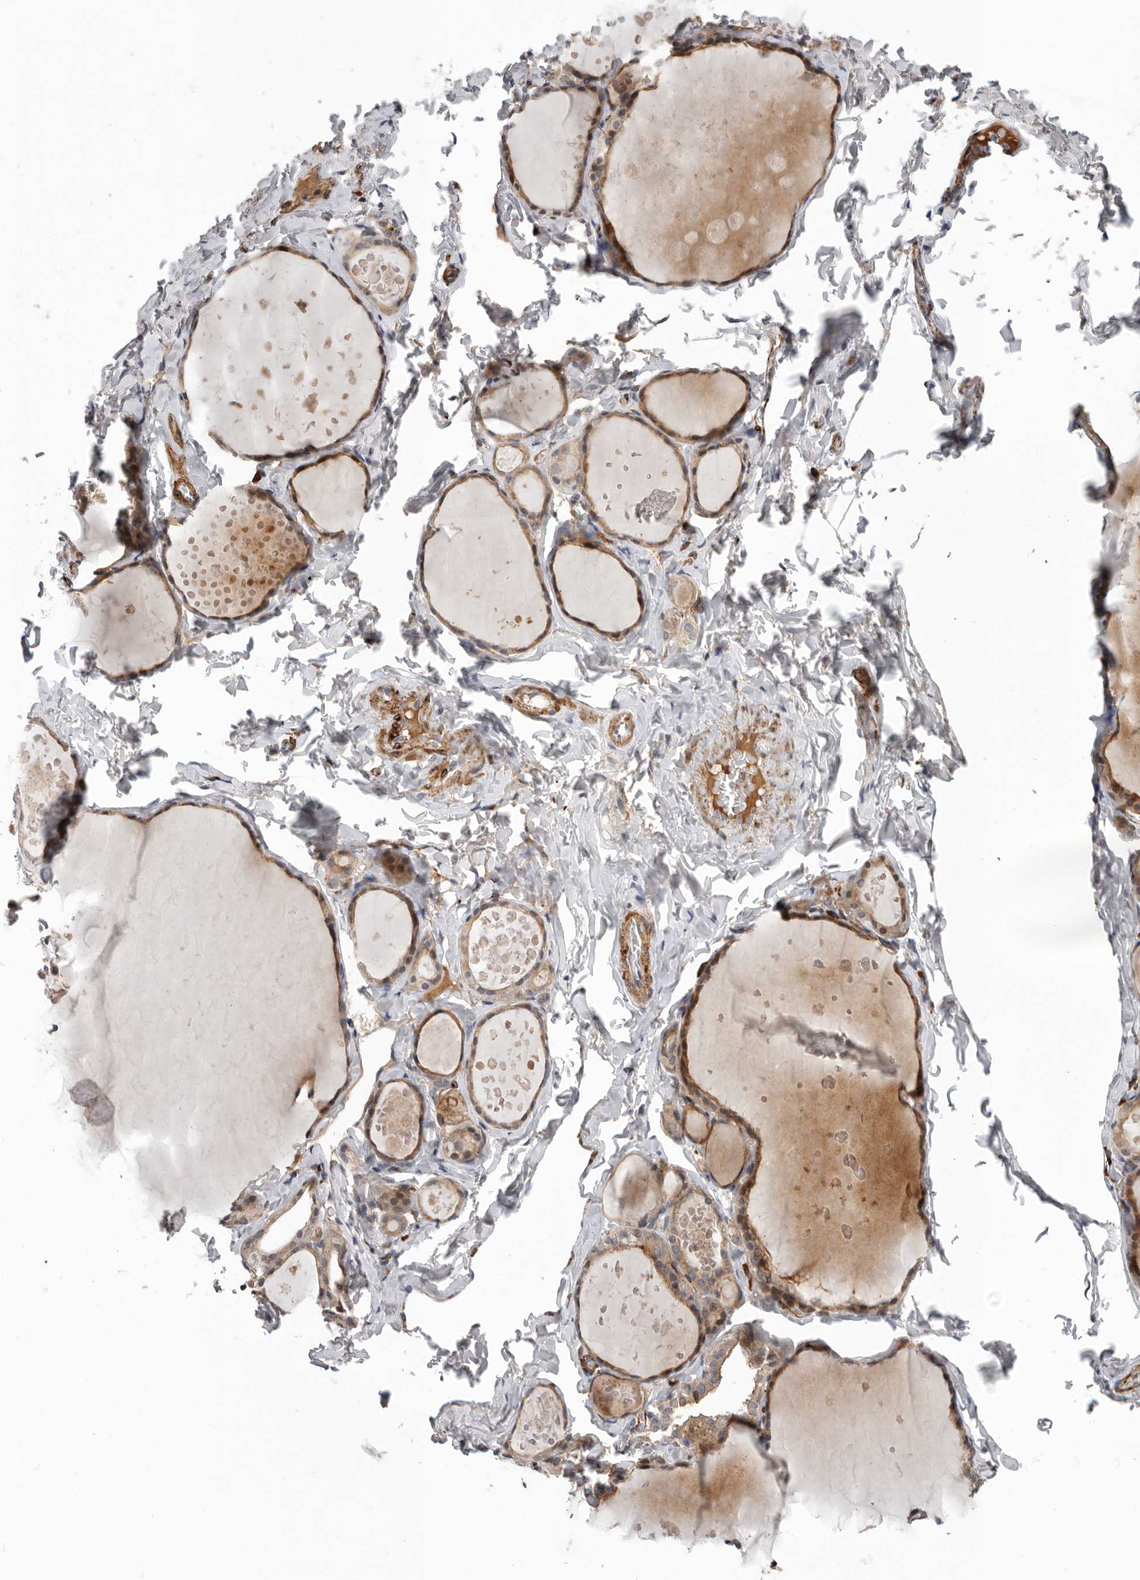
{"staining": {"intensity": "moderate", "quantity": ">75%", "location": "cytoplasmic/membranous"}, "tissue": "thyroid gland", "cell_type": "Glandular cells", "image_type": "normal", "snomed": [{"axis": "morphology", "description": "Normal tissue, NOS"}, {"axis": "topography", "description": "Thyroid gland"}], "caption": "Immunohistochemistry (IHC) micrograph of normal thyroid gland: thyroid gland stained using immunohistochemistry reveals medium levels of moderate protein expression localized specifically in the cytoplasmic/membranous of glandular cells, appearing as a cytoplasmic/membranous brown color.", "gene": "ATXN3L", "patient": {"sex": "male", "age": 56}}